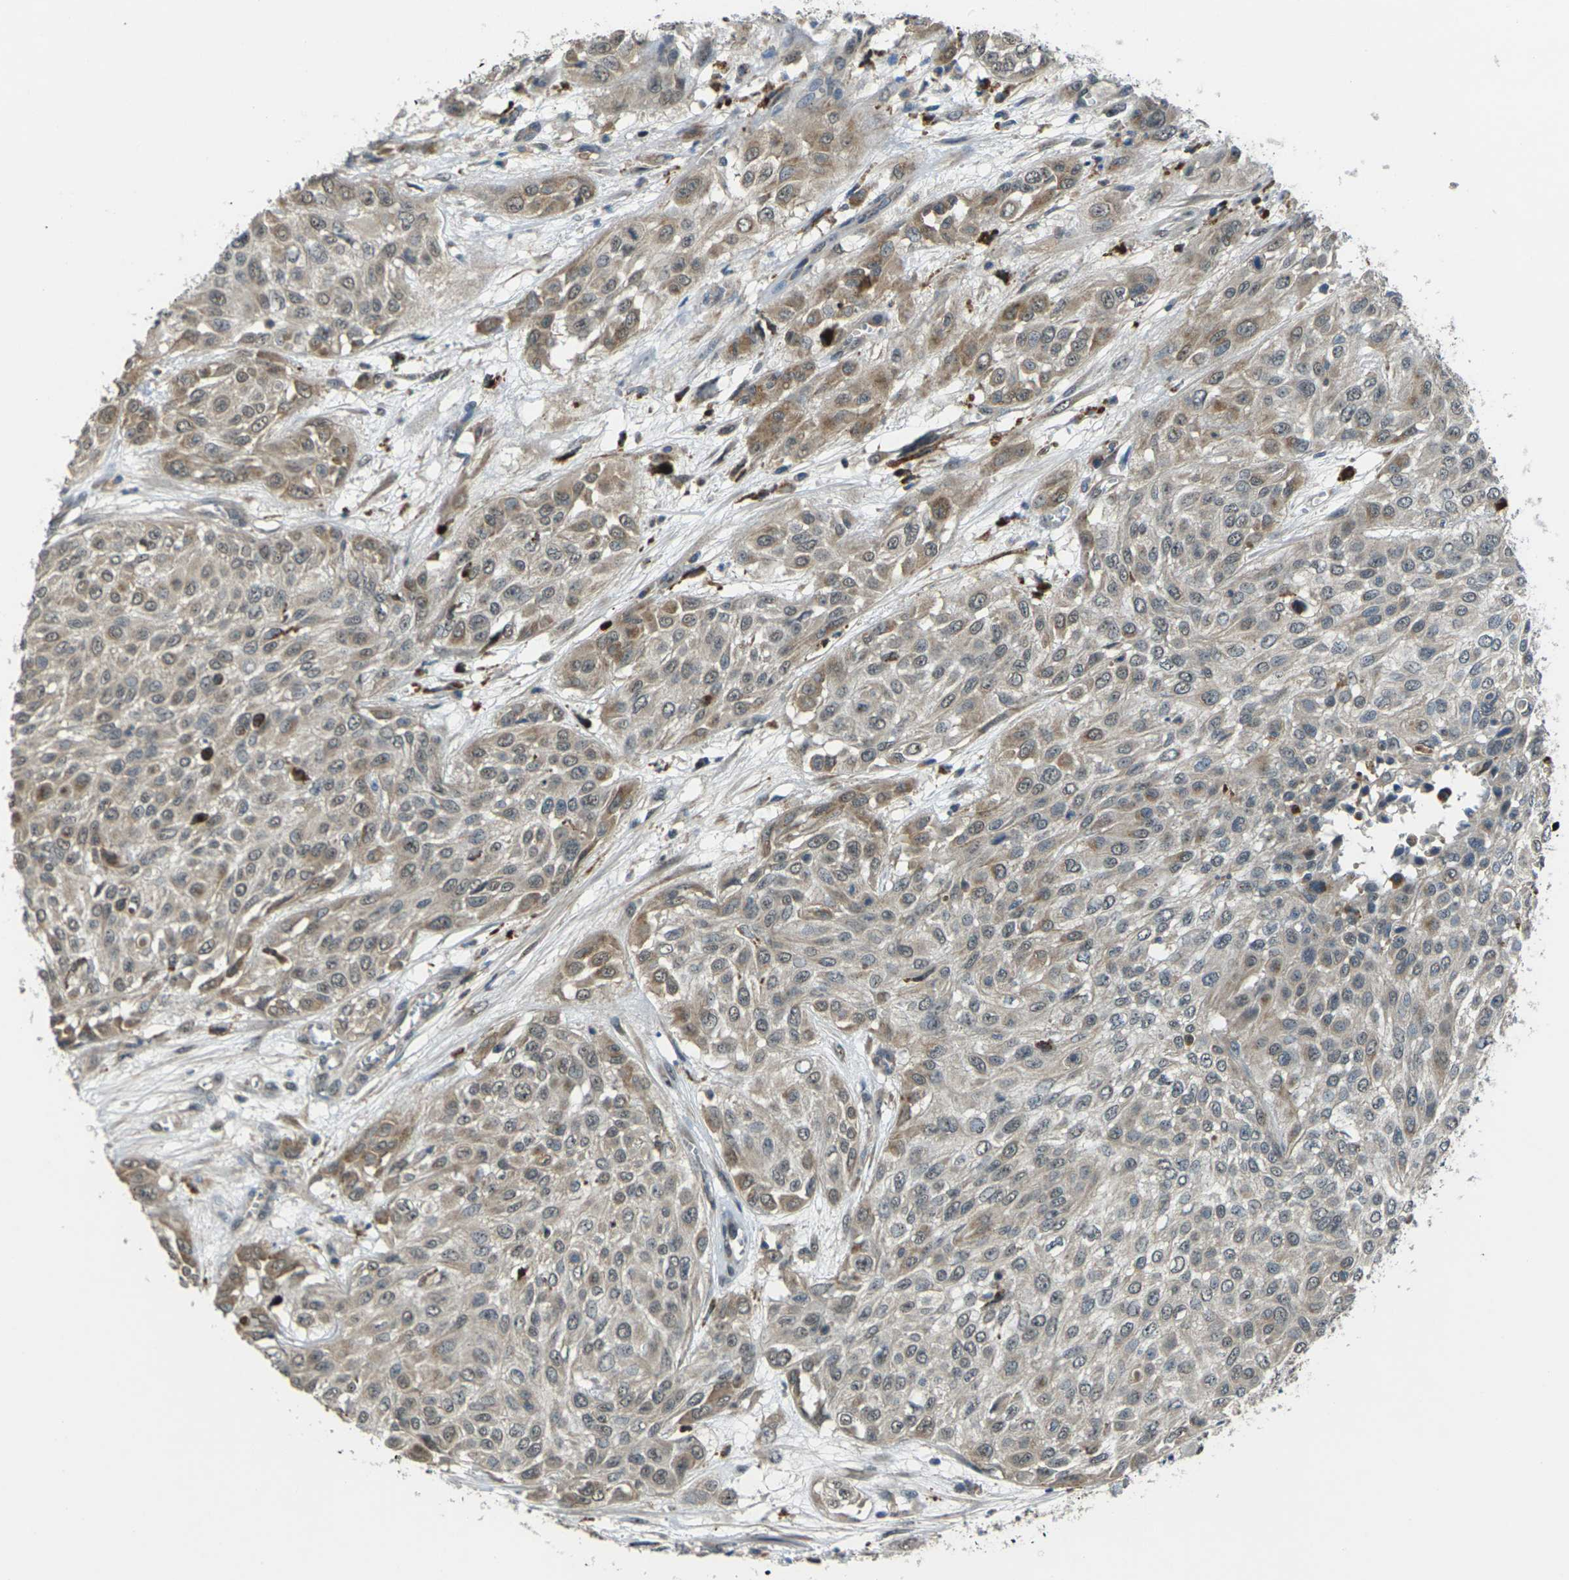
{"staining": {"intensity": "weak", "quantity": ">75%", "location": "cytoplasmic/membranous,nuclear"}, "tissue": "urothelial cancer", "cell_type": "Tumor cells", "image_type": "cancer", "snomed": [{"axis": "morphology", "description": "Urothelial carcinoma, High grade"}, {"axis": "topography", "description": "Urinary bladder"}], "caption": "IHC (DAB (3,3'-diaminobenzidine)) staining of urothelial cancer shows weak cytoplasmic/membranous and nuclear protein expression in approximately >75% of tumor cells.", "gene": "SLC31A2", "patient": {"sex": "male", "age": 57}}